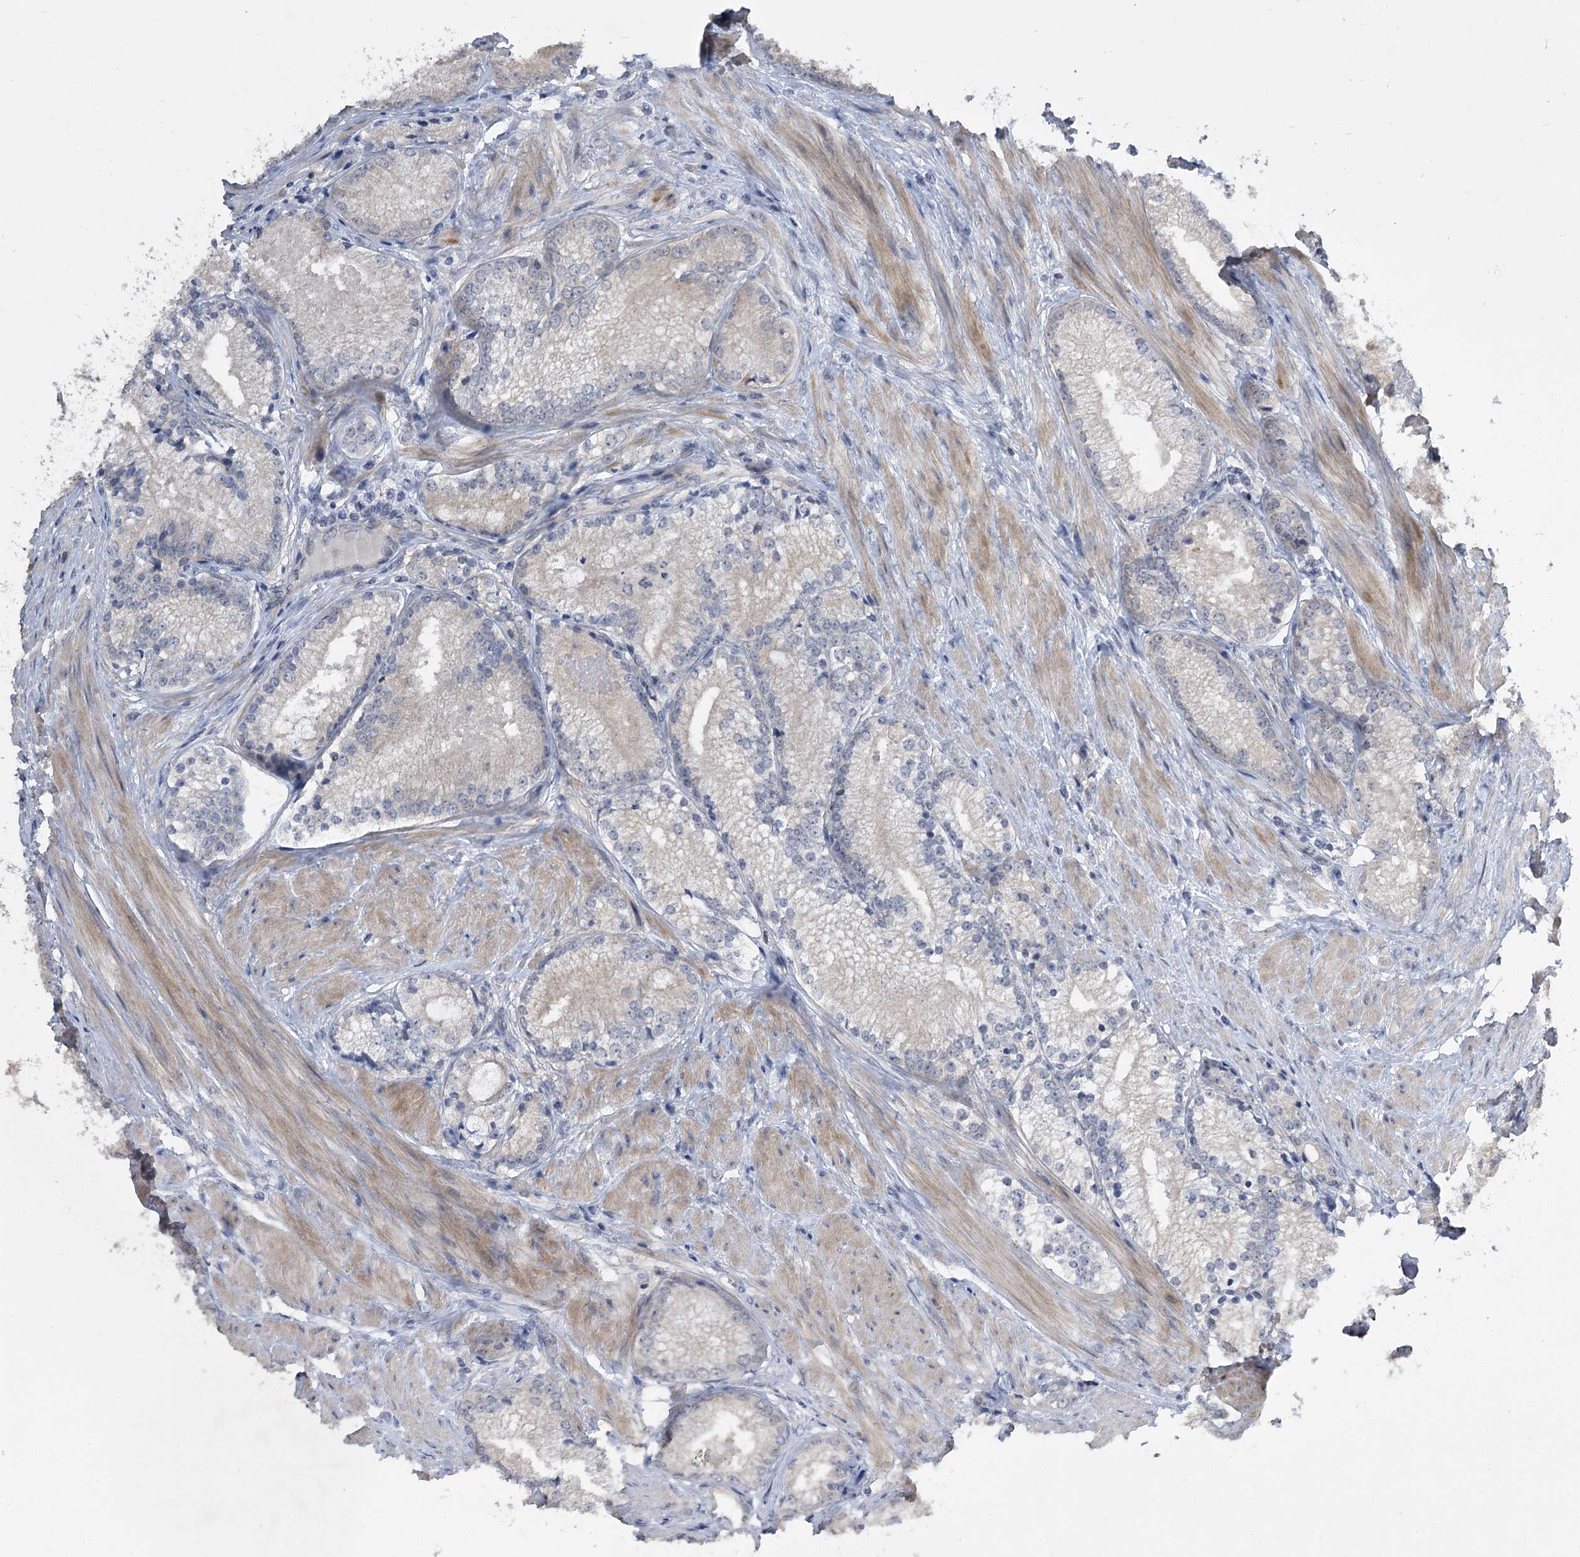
{"staining": {"intensity": "negative", "quantity": "none", "location": "none"}, "tissue": "prostate cancer", "cell_type": "Tumor cells", "image_type": "cancer", "snomed": [{"axis": "morphology", "description": "Adenocarcinoma, High grade"}, {"axis": "topography", "description": "Prostate"}], "caption": "Prostate high-grade adenocarcinoma was stained to show a protein in brown. There is no significant expression in tumor cells.", "gene": "PHYHIPL", "patient": {"sex": "male", "age": 66}}